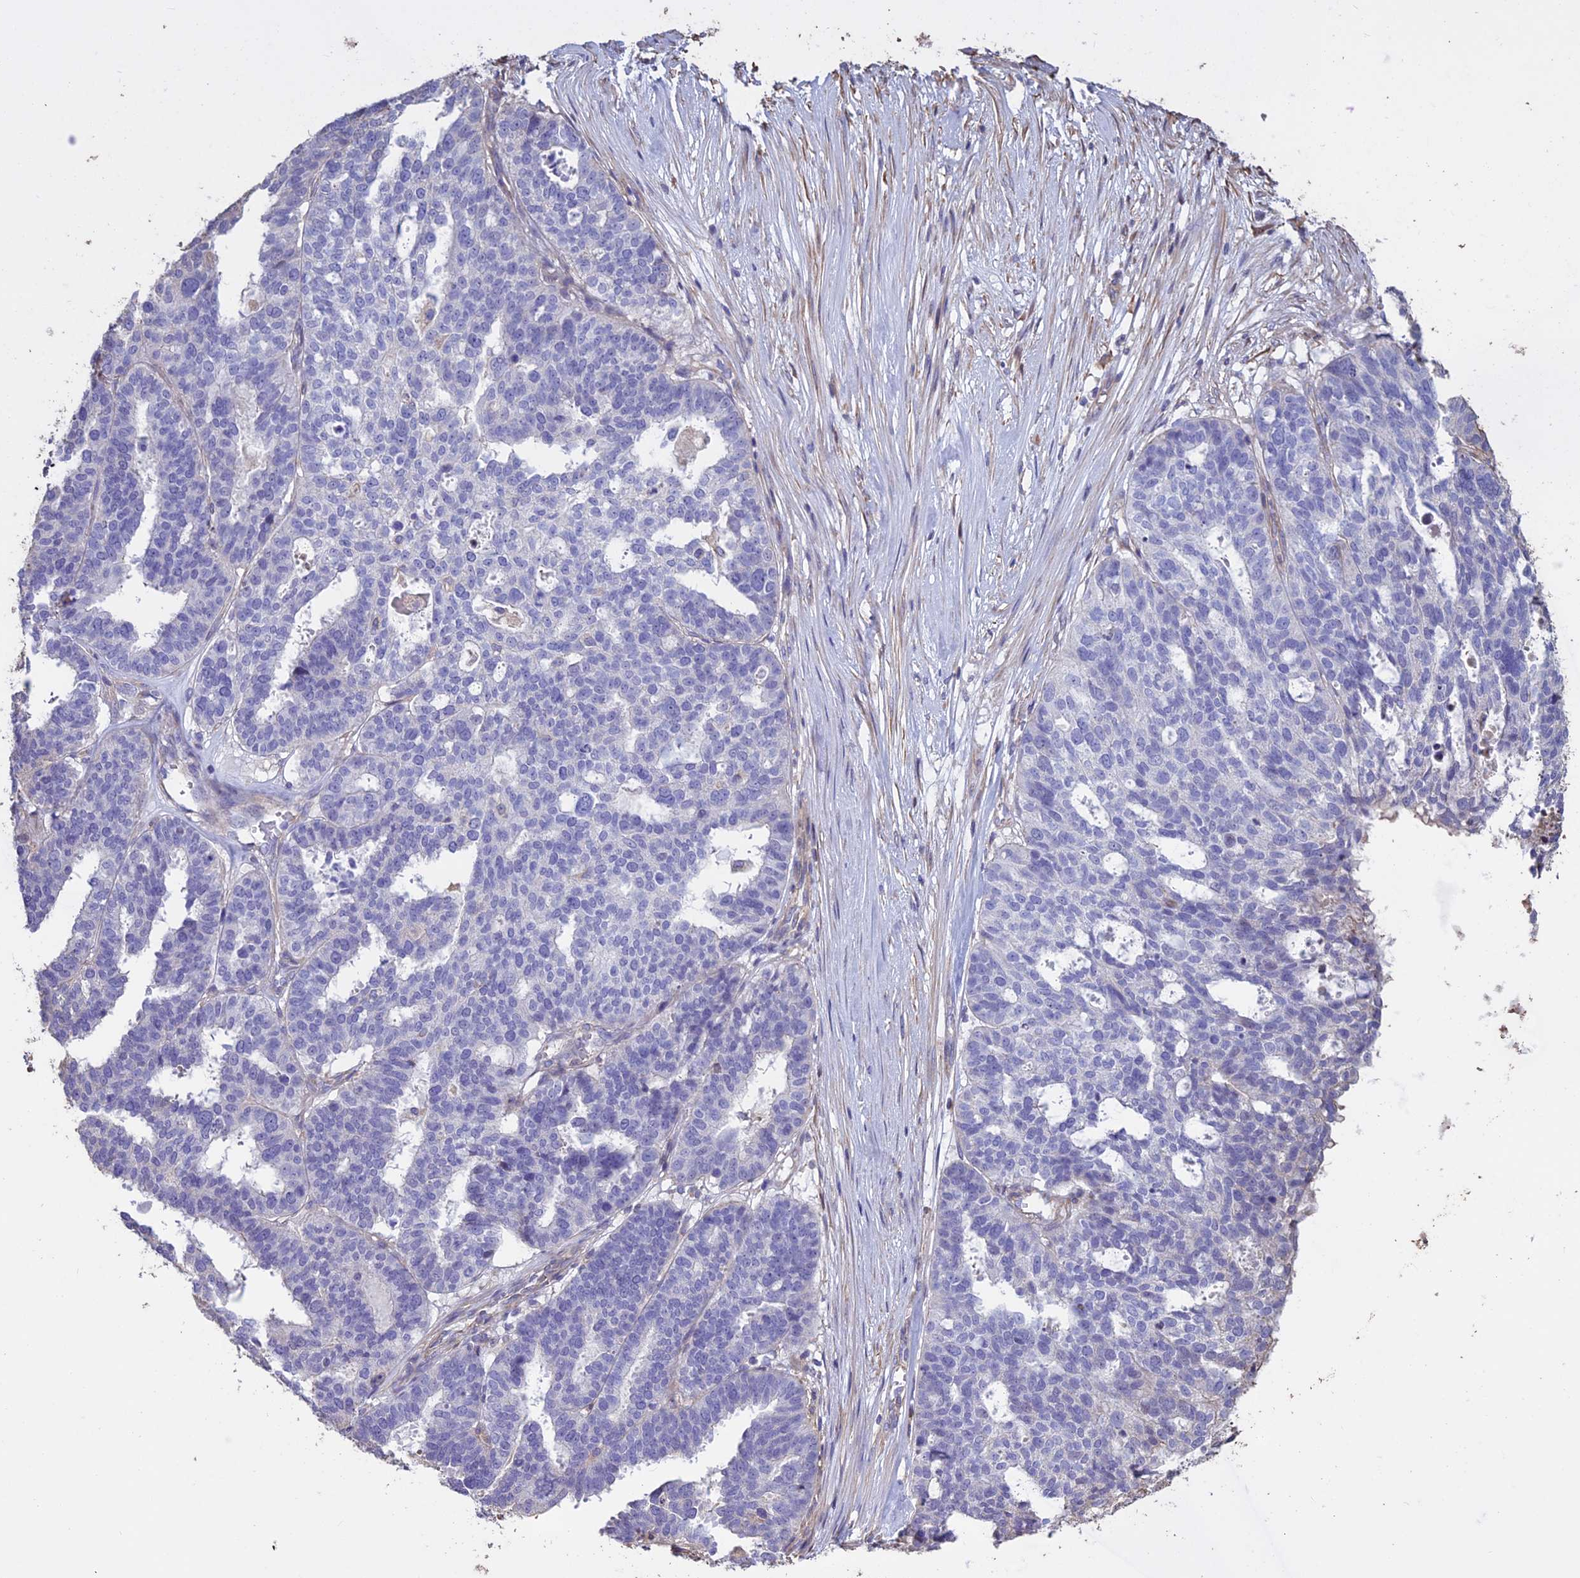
{"staining": {"intensity": "negative", "quantity": "none", "location": "none"}, "tissue": "ovarian cancer", "cell_type": "Tumor cells", "image_type": "cancer", "snomed": [{"axis": "morphology", "description": "Cystadenocarcinoma, serous, NOS"}, {"axis": "topography", "description": "Ovary"}], "caption": "A micrograph of human ovarian cancer (serous cystadenocarcinoma) is negative for staining in tumor cells. The staining was performed using DAB to visualize the protein expression in brown, while the nuclei were stained in blue with hematoxylin (Magnification: 20x).", "gene": "CCDC148", "patient": {"sex": "female", "age": 59}}